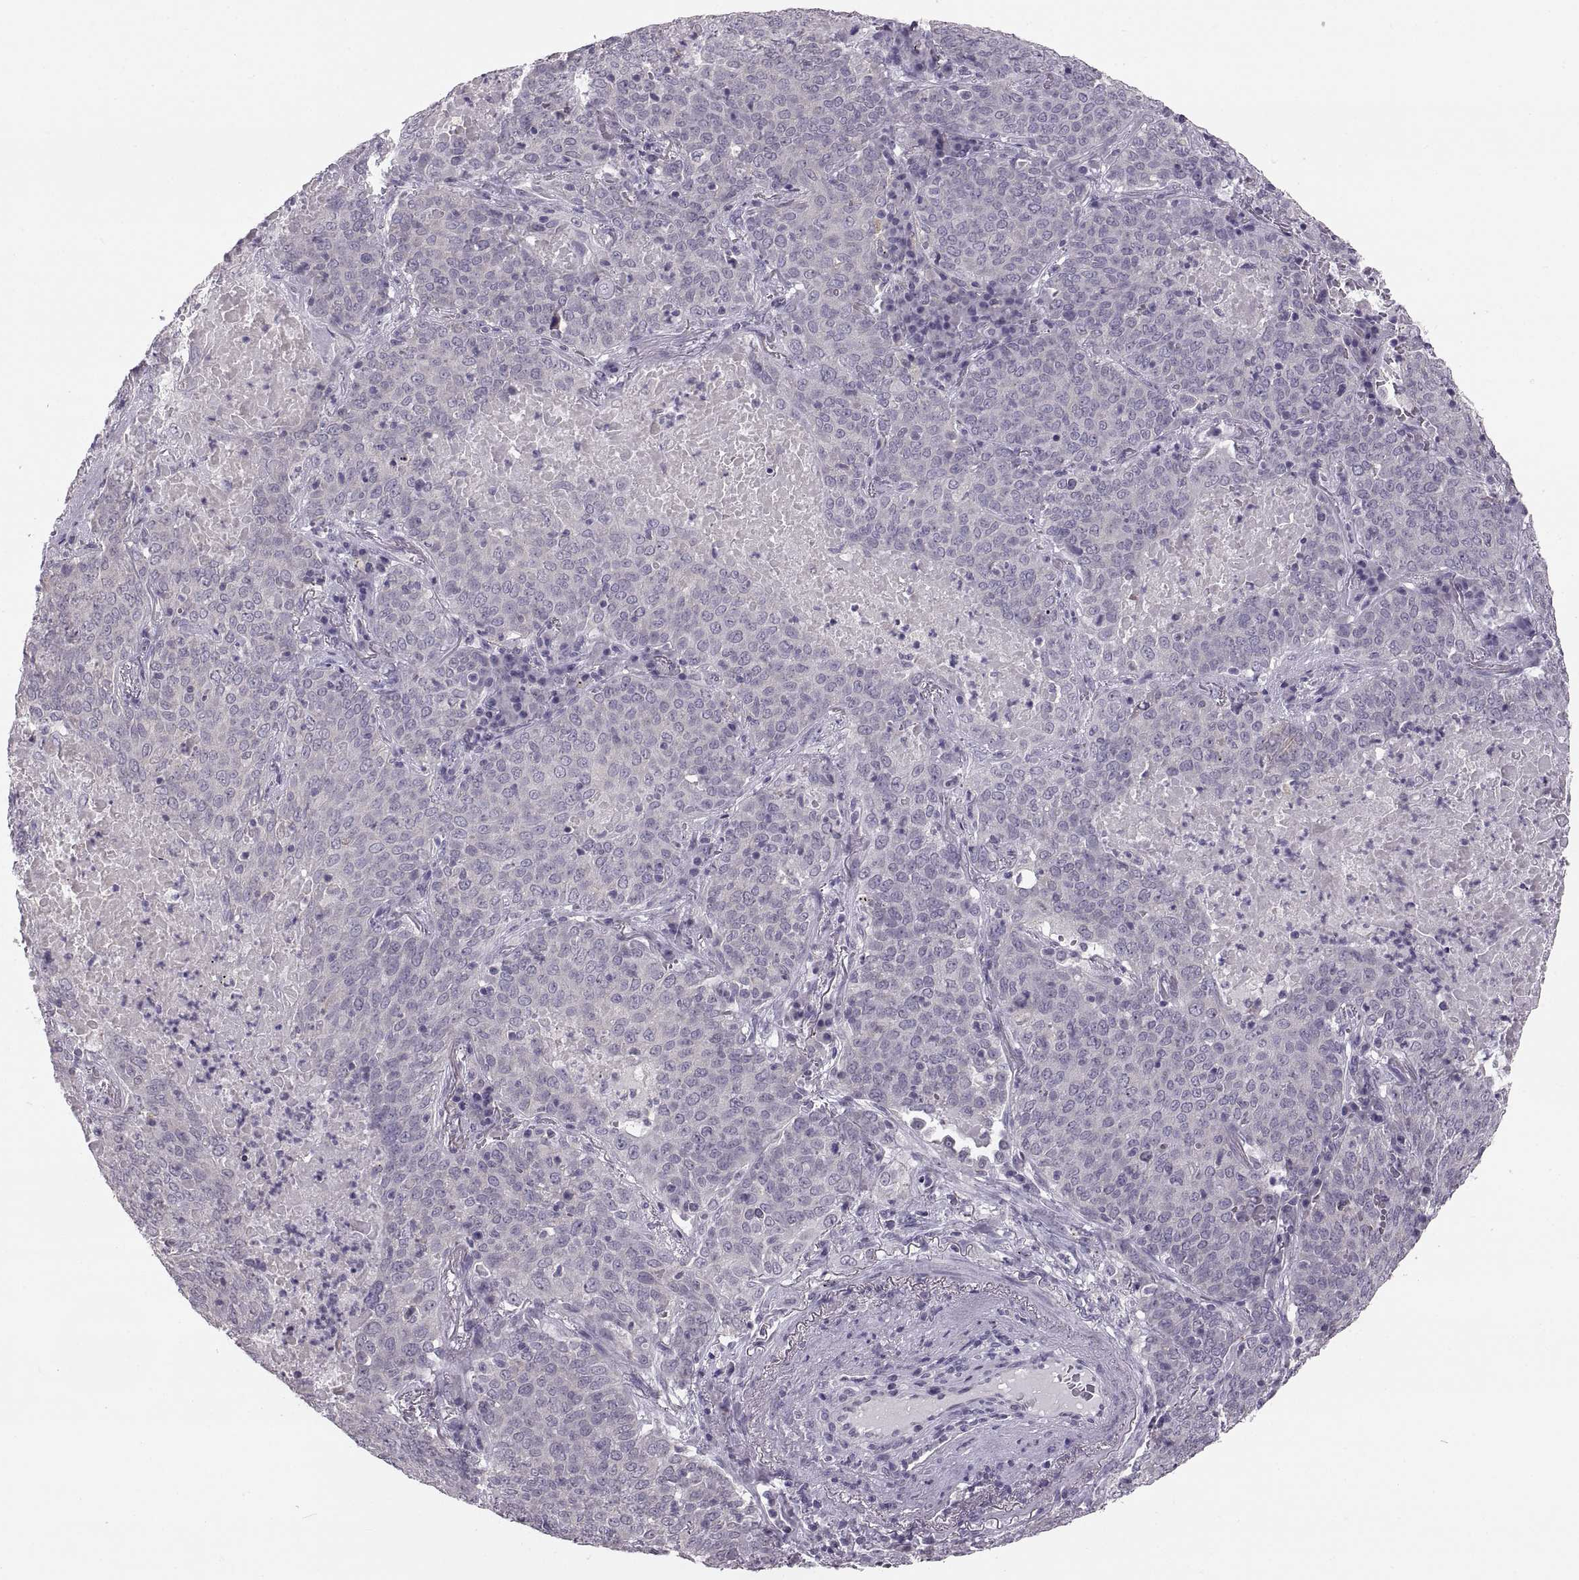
{"staining": {"intensity": "negative", "quantity": "none", "location": "none"}, "tissue": "lung cancer", "cell_type": "Tumor cells", "image_type": "cancer", "snomed": [{"axis": "morphology", "description": "Squamous cell carcinoma, NOS"}, {"axis": "topography", "description": "Lung"}], "caption": "Immunohistochemistry of lung cancer (squamous cell carcinoma) reveals no staining in tumor cells.", "gene": "ADH6", "patient": {"sex": "male", "age": 82}}